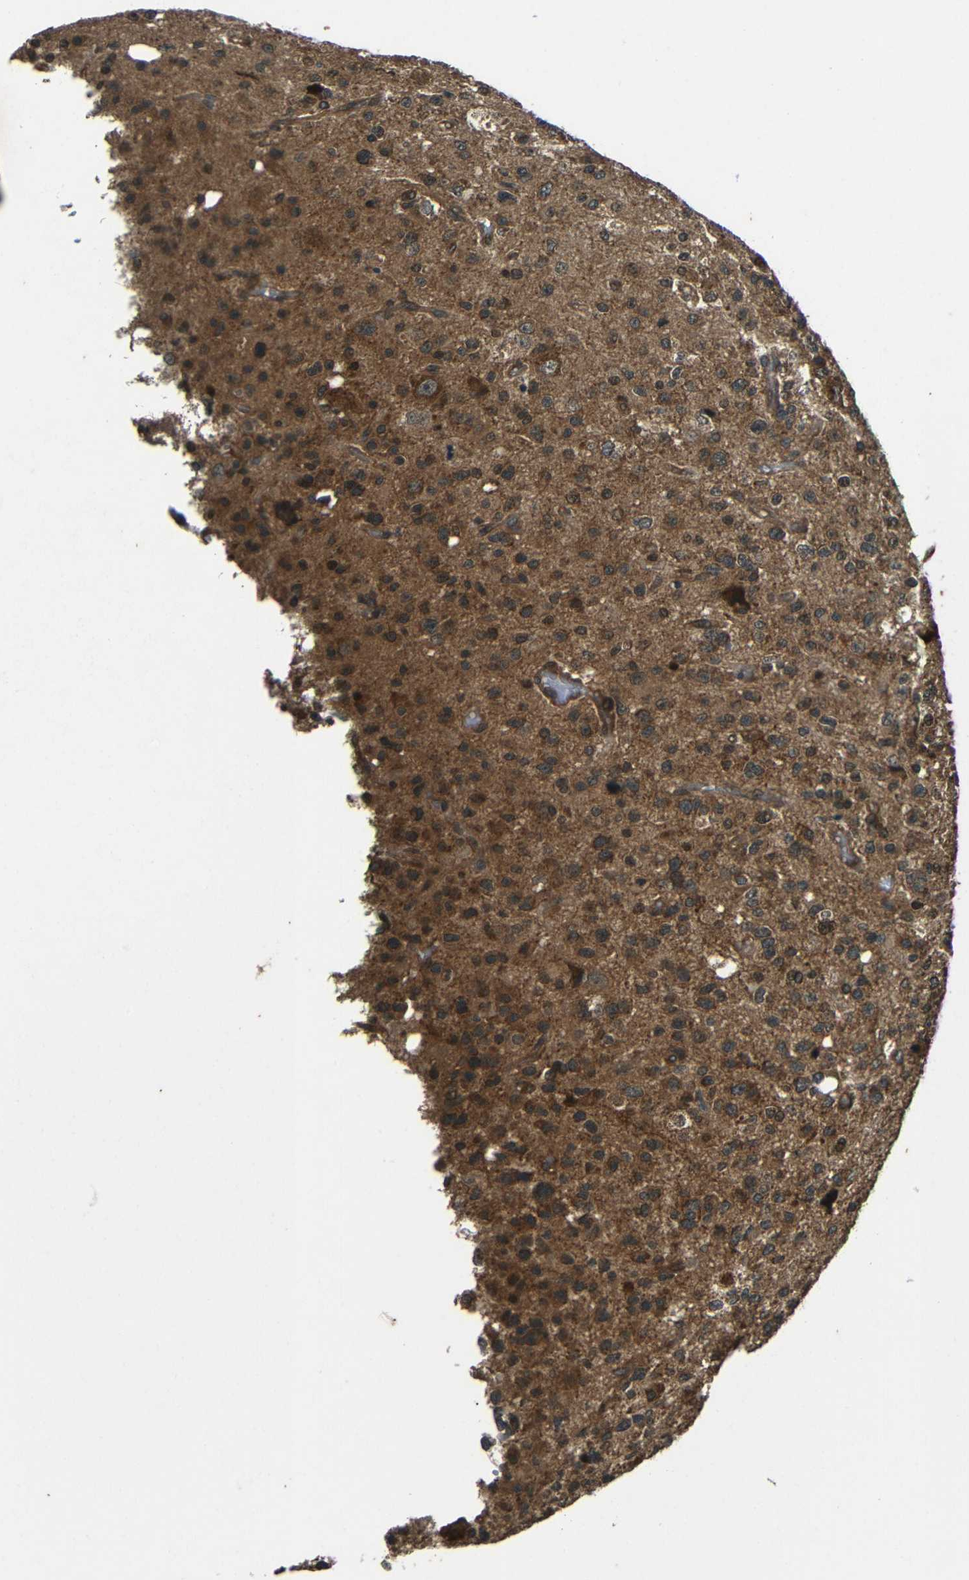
{"staining": {"intensity": "moderate", "quantity": ">75%", "location": "cytoplasmic/membranous"}, "tissue": "glioma", "cell_type": "Tumor cells", "image_type": "cancer", "snomed": [{"axis": "morphology", "description": "Glioma, malignant, High grade"}, {"axis": "topography", "description": "Brain"}], "caption": "IHC of human malignant high-grade glioma demonstrates medium levels of moderate cytoplasmic/membranous positivity in about >75% of tumor cells. (DAB (3,3'-diaminobenzidine) IHC, brown staining for protein, blue staining for nuclei).", "gene": "PLK2", "patient": {"sex": "male", "age": 47}}